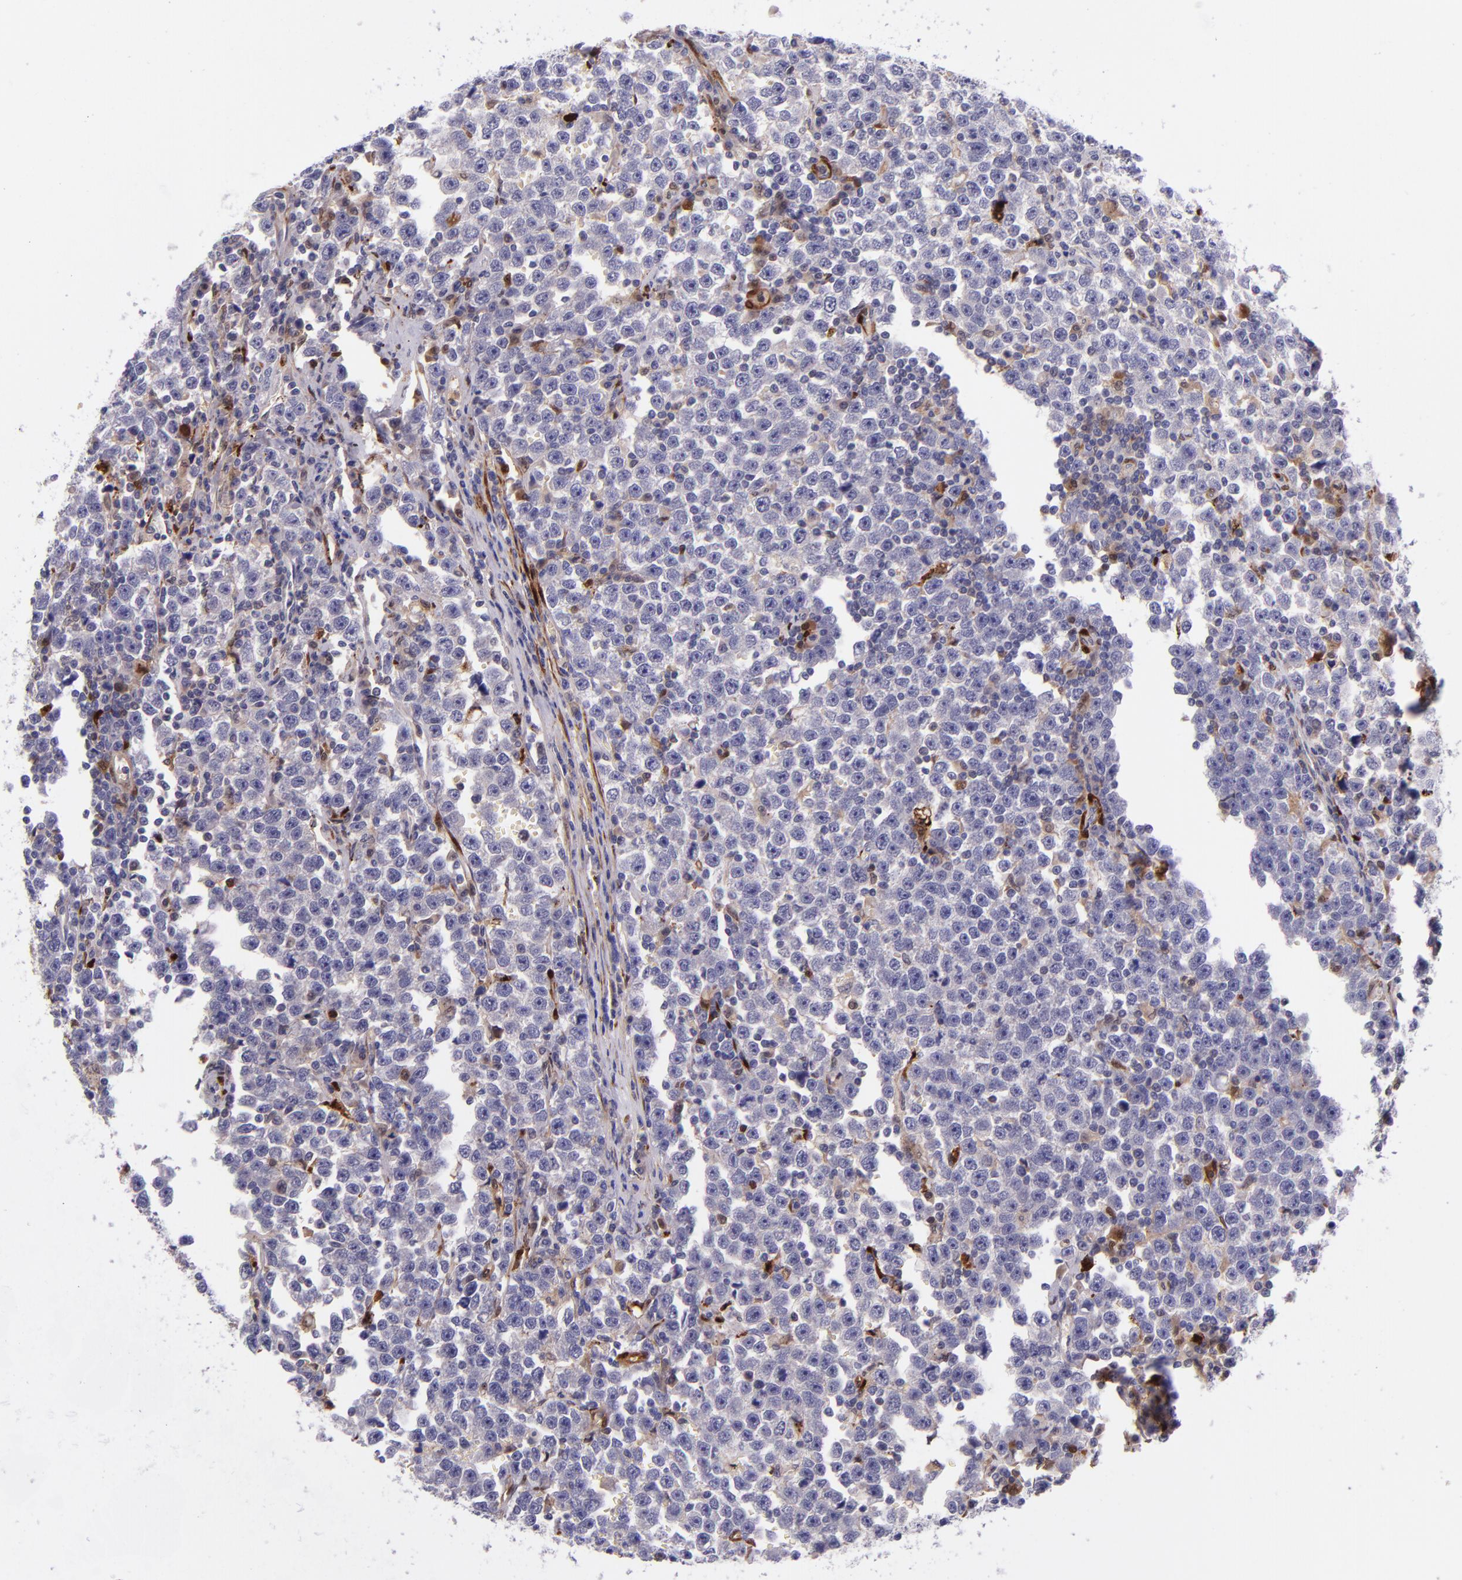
{"staining": {"intensity": "negative", "quantity": "none", "location": "none"}, "tissue": "testis cancer", "cell_type": "Tumor cells", "image_type": "cancer", "snomed": [{"axis": "morphology", "description": "Seminoma, NOS"}, {"axis": "topography", "description": "Testis"}], "caption": "Histopathology image shows no significant protein positivity in tumor cells of seminoma (testis). Nuclei are stained in blue.", "gene": "LGALS1", "patient": {"sex": "male", "age": 43}}